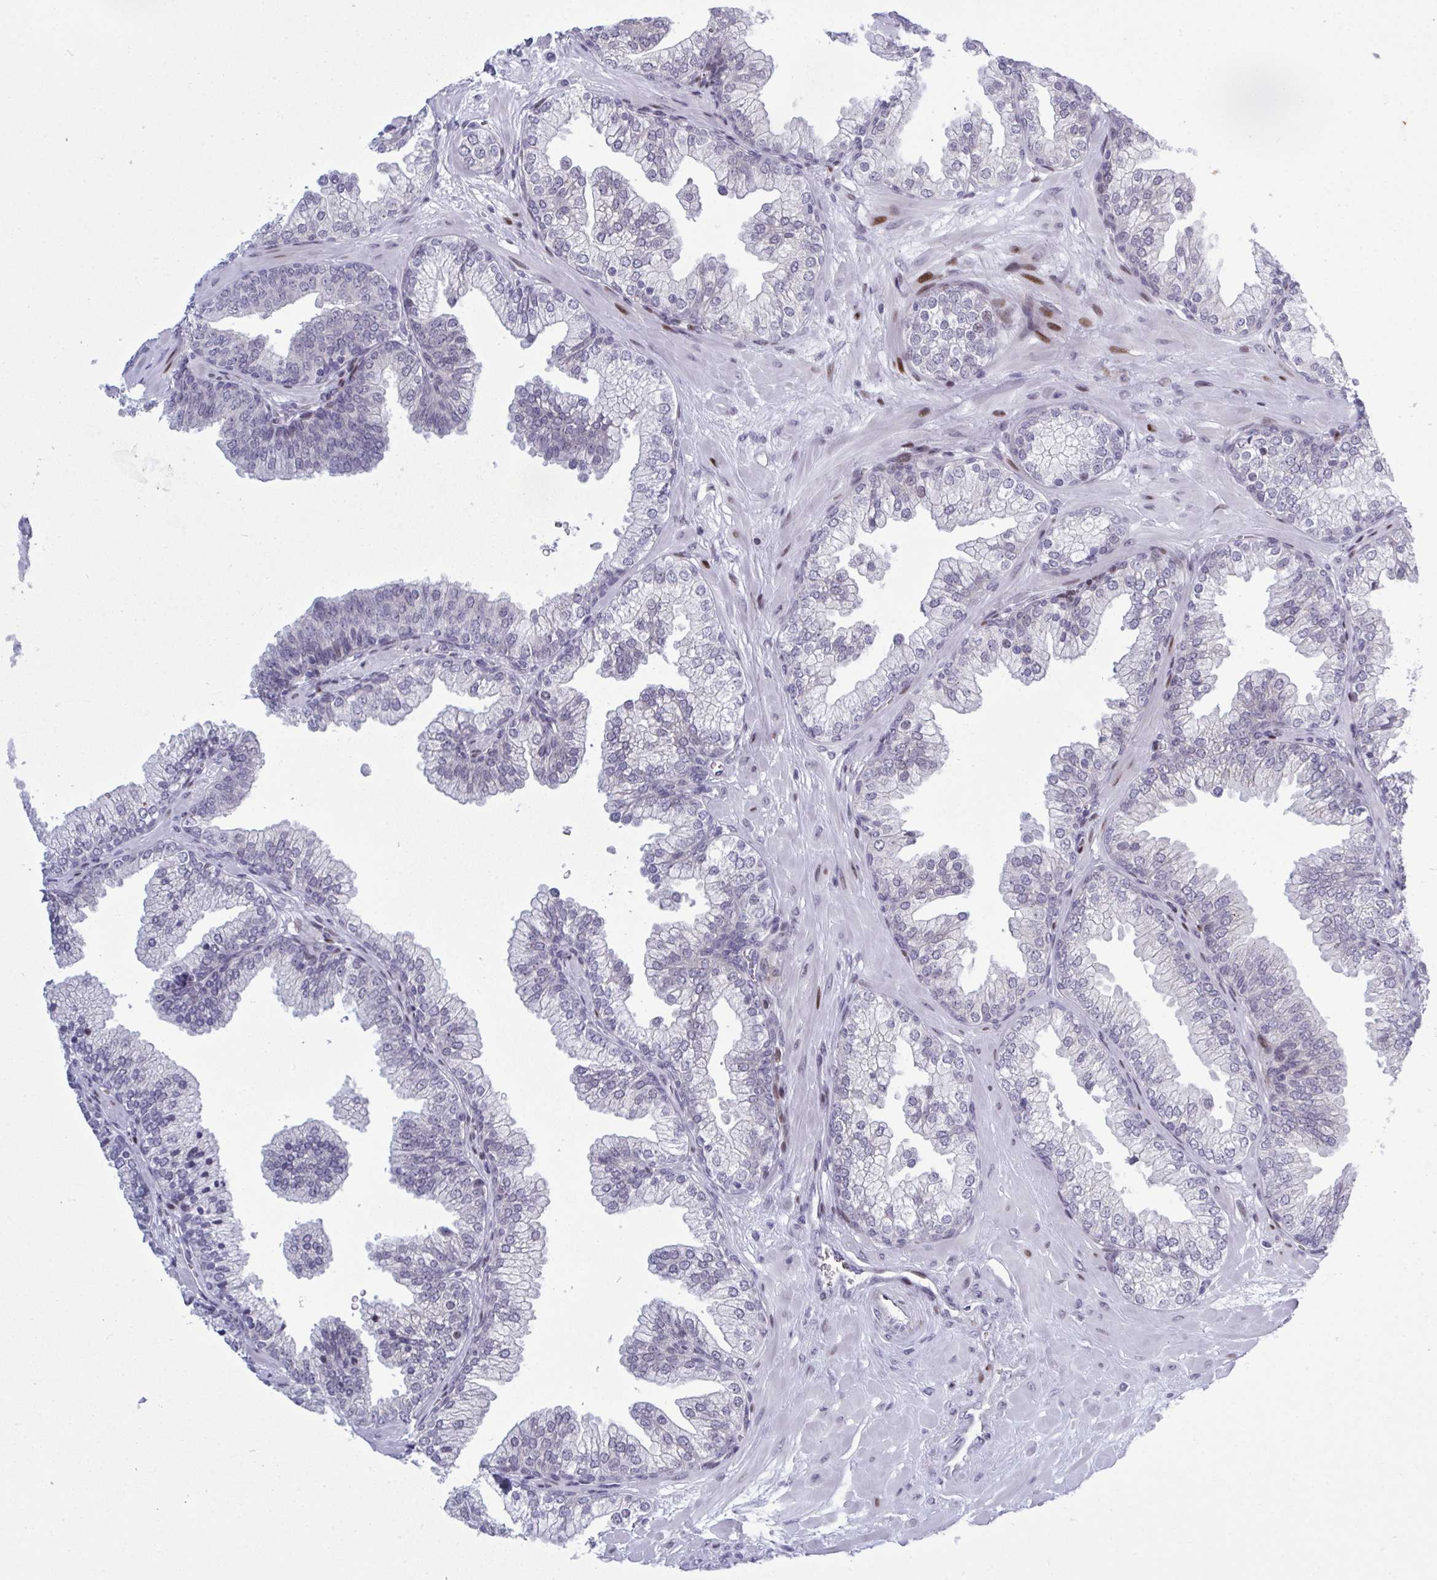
{"staining": {"intensity": "negative", "quantity": "none", "location": "none"}, "tissue": "prostate", "cell_type": "Glandular cells", "image_type": "normal", "snomed": [{"axis": "morphology", "description": "Normal tissue, NOS"}, {"axis": "topography", "description": "Prostate"}, {"axis": "topography", "description": "Peripheral nerve tissue"}], "caption": "High magnification brightfield microscopy of unremarkable prostate stained with DAB (brown) and counterstained with hematoxylin (blue): glandular cells show no significant staining. Nuclei are stained in blue.", "gene": "TAB1", "patient": {"sex": "male", "age": 61}}